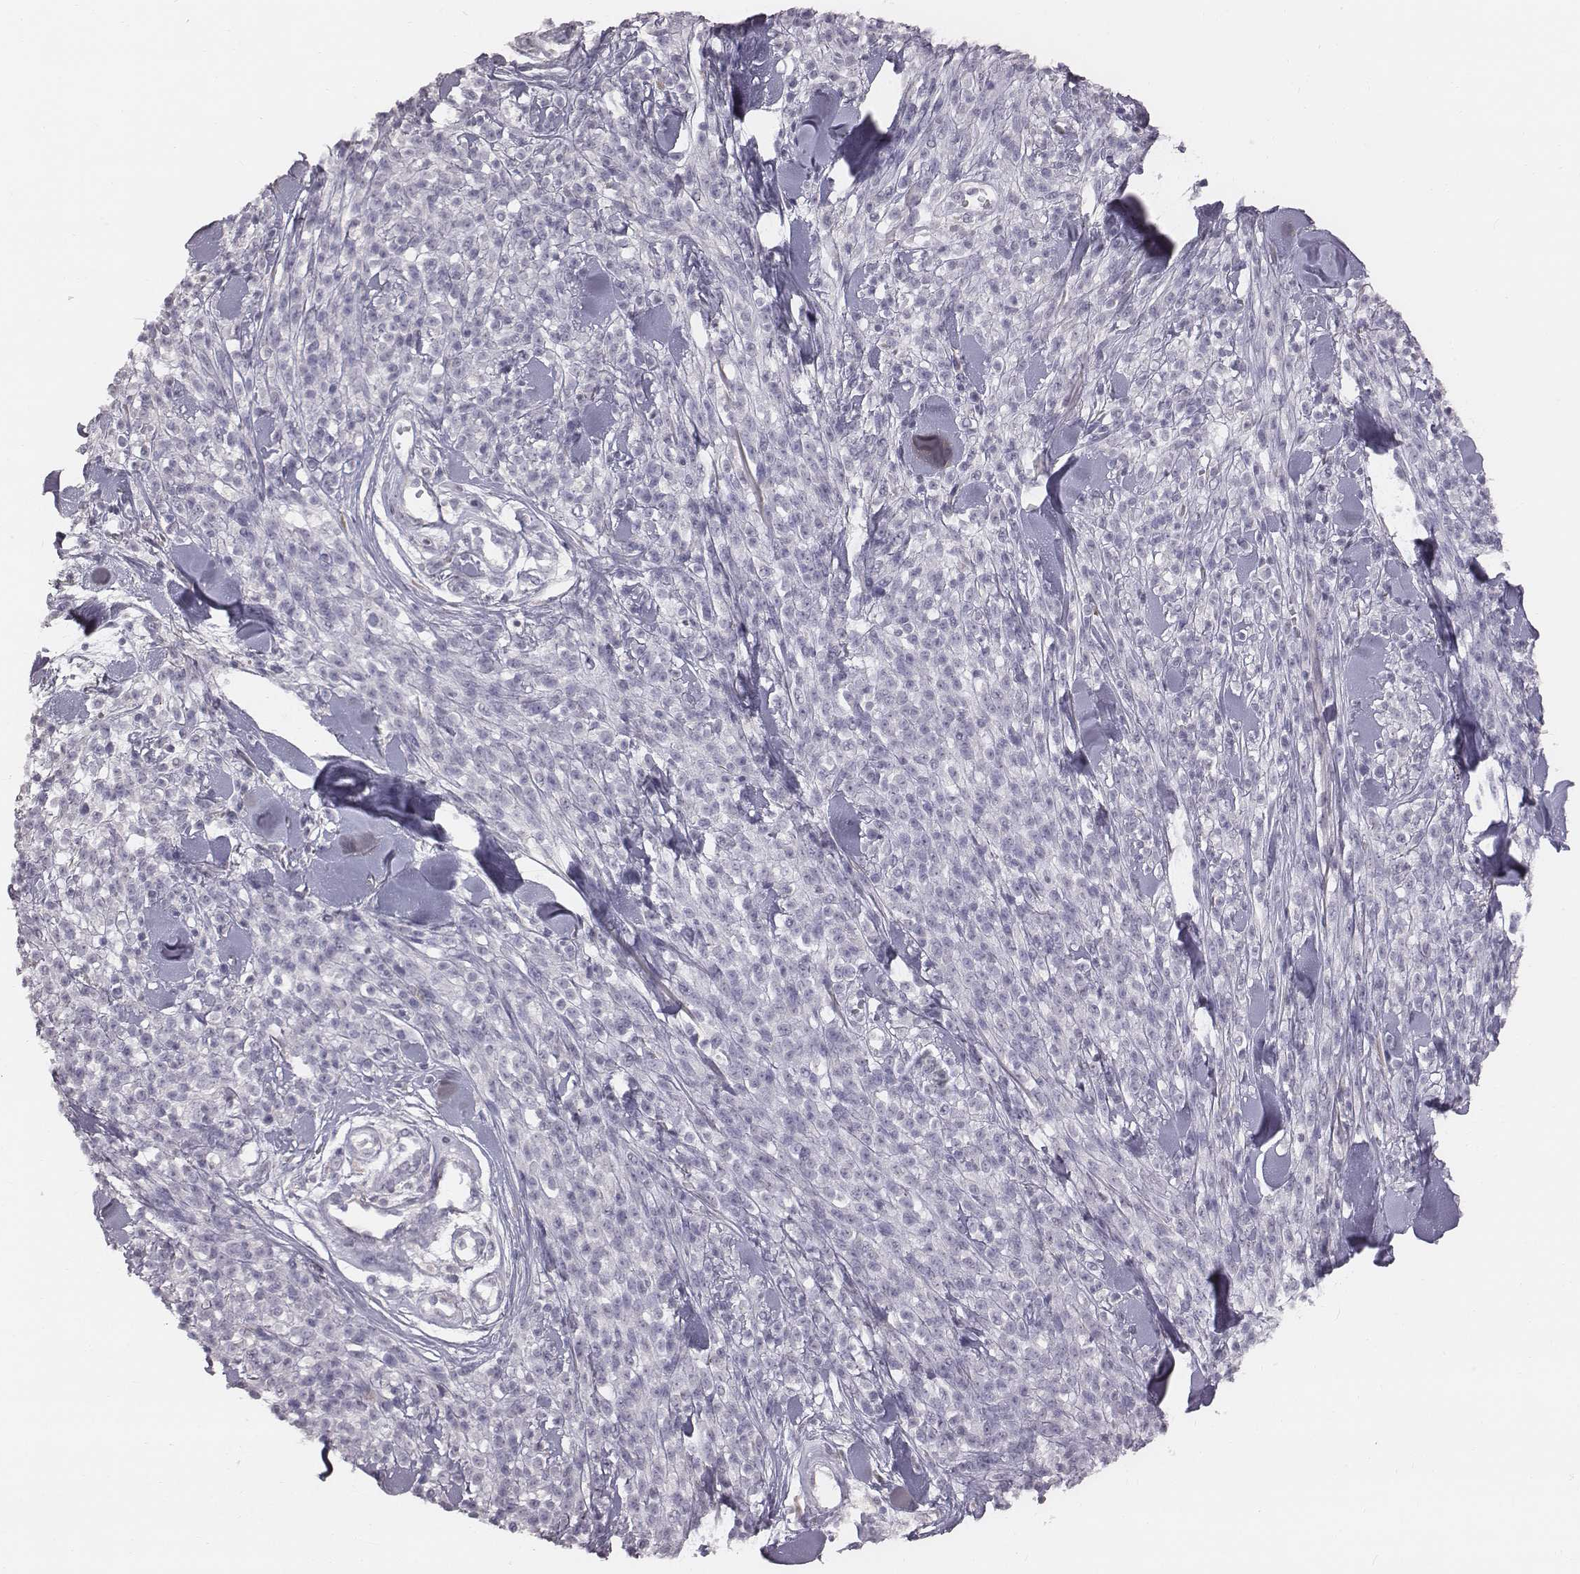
{"staining": {"intensity": "negative", "quantity": "none", "location": "none"}, "tissue": "melanoma", "cell_type": "Tumor cells", "image_type": "cancer", "snomed": [{"axis": "morphology", "description": "Malignant melanoma, NOS"}, {"axis": "topography", "description": "Skin"}, {"axis": "topography", "description": "Skin of trunk"}], "caption": "The histopathology image displays no significant positivity in tumor cells of melanoma. The staining was performed using DAB (3,3'-diaminobenzidine) to visualize the protein expression in brown, while the nuclei were stained in blue with hematoxylin (Magnification: 20x).", "gene": "C6orf58", "patient": {"sex": "male", "age": 74}}